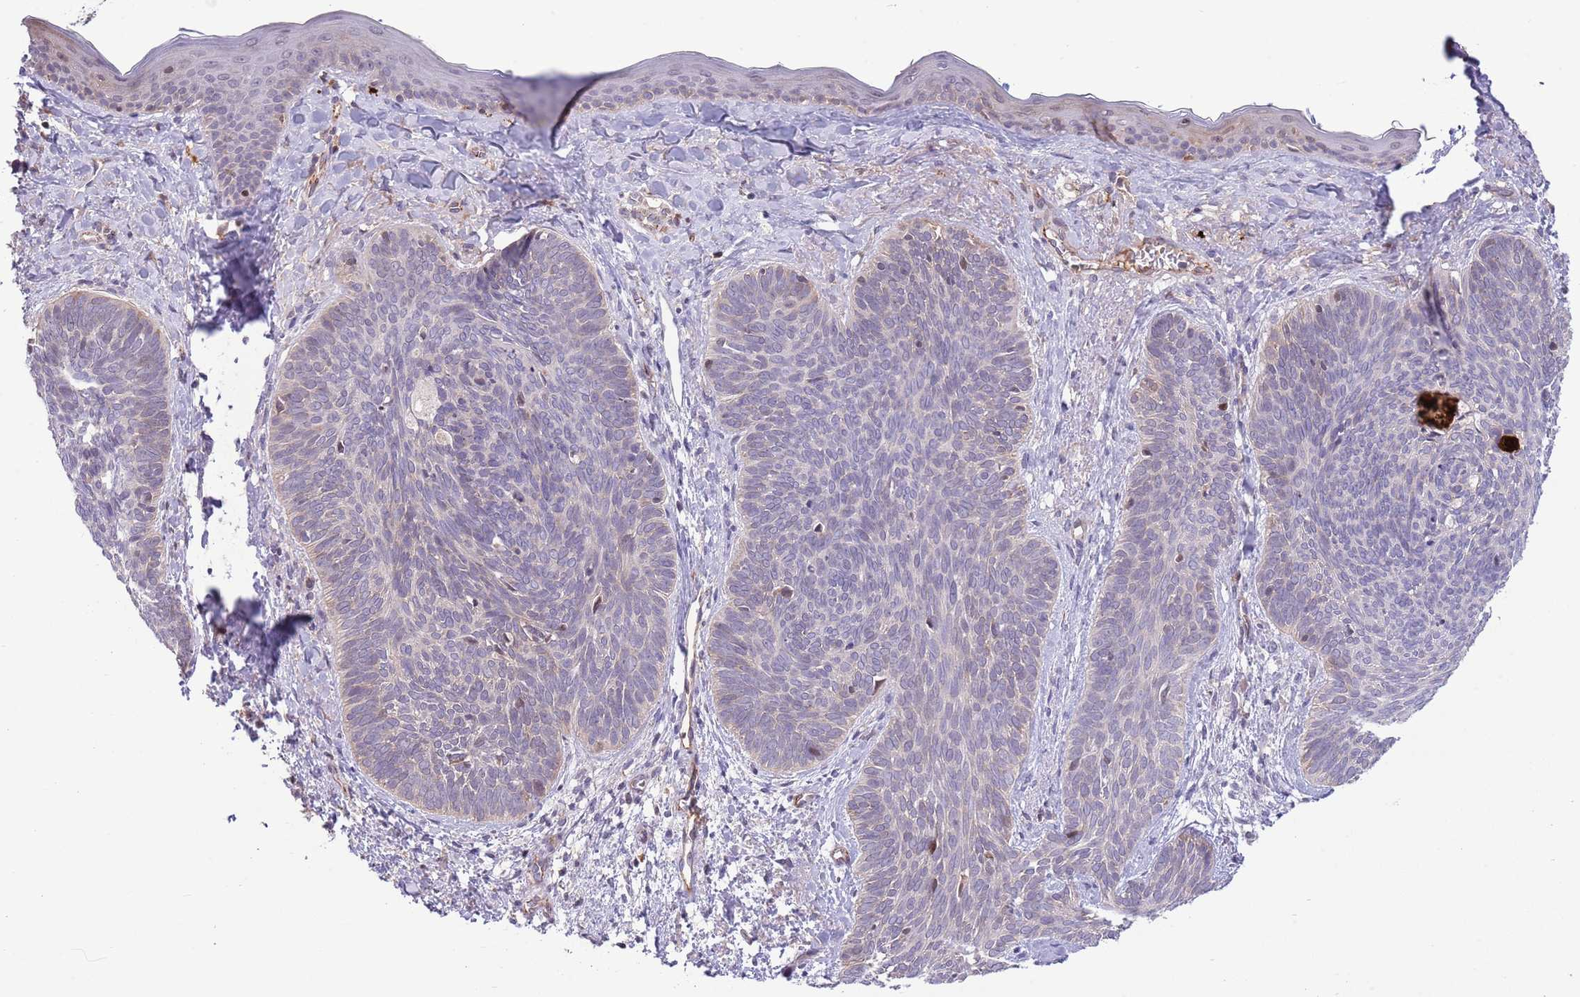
{"staining": {"intensity": "negative", "quantity": "none", "location": "none"}, "tissue": "skin cancer", "cell_type": "Tumor cells", "image_type": "cancer", "snomed": [{"axis": "morphology", "description": "Basal cell carcinoma"}, {"axis": "topography", "description": "Skin"}], "caption": "Immunohistochemical staining of human basal cell carcinoma (skin) demonstrates no significant expression in tumor cells.", "gene": "DPP10", "patient": {"sex": "female", "age": 81}}